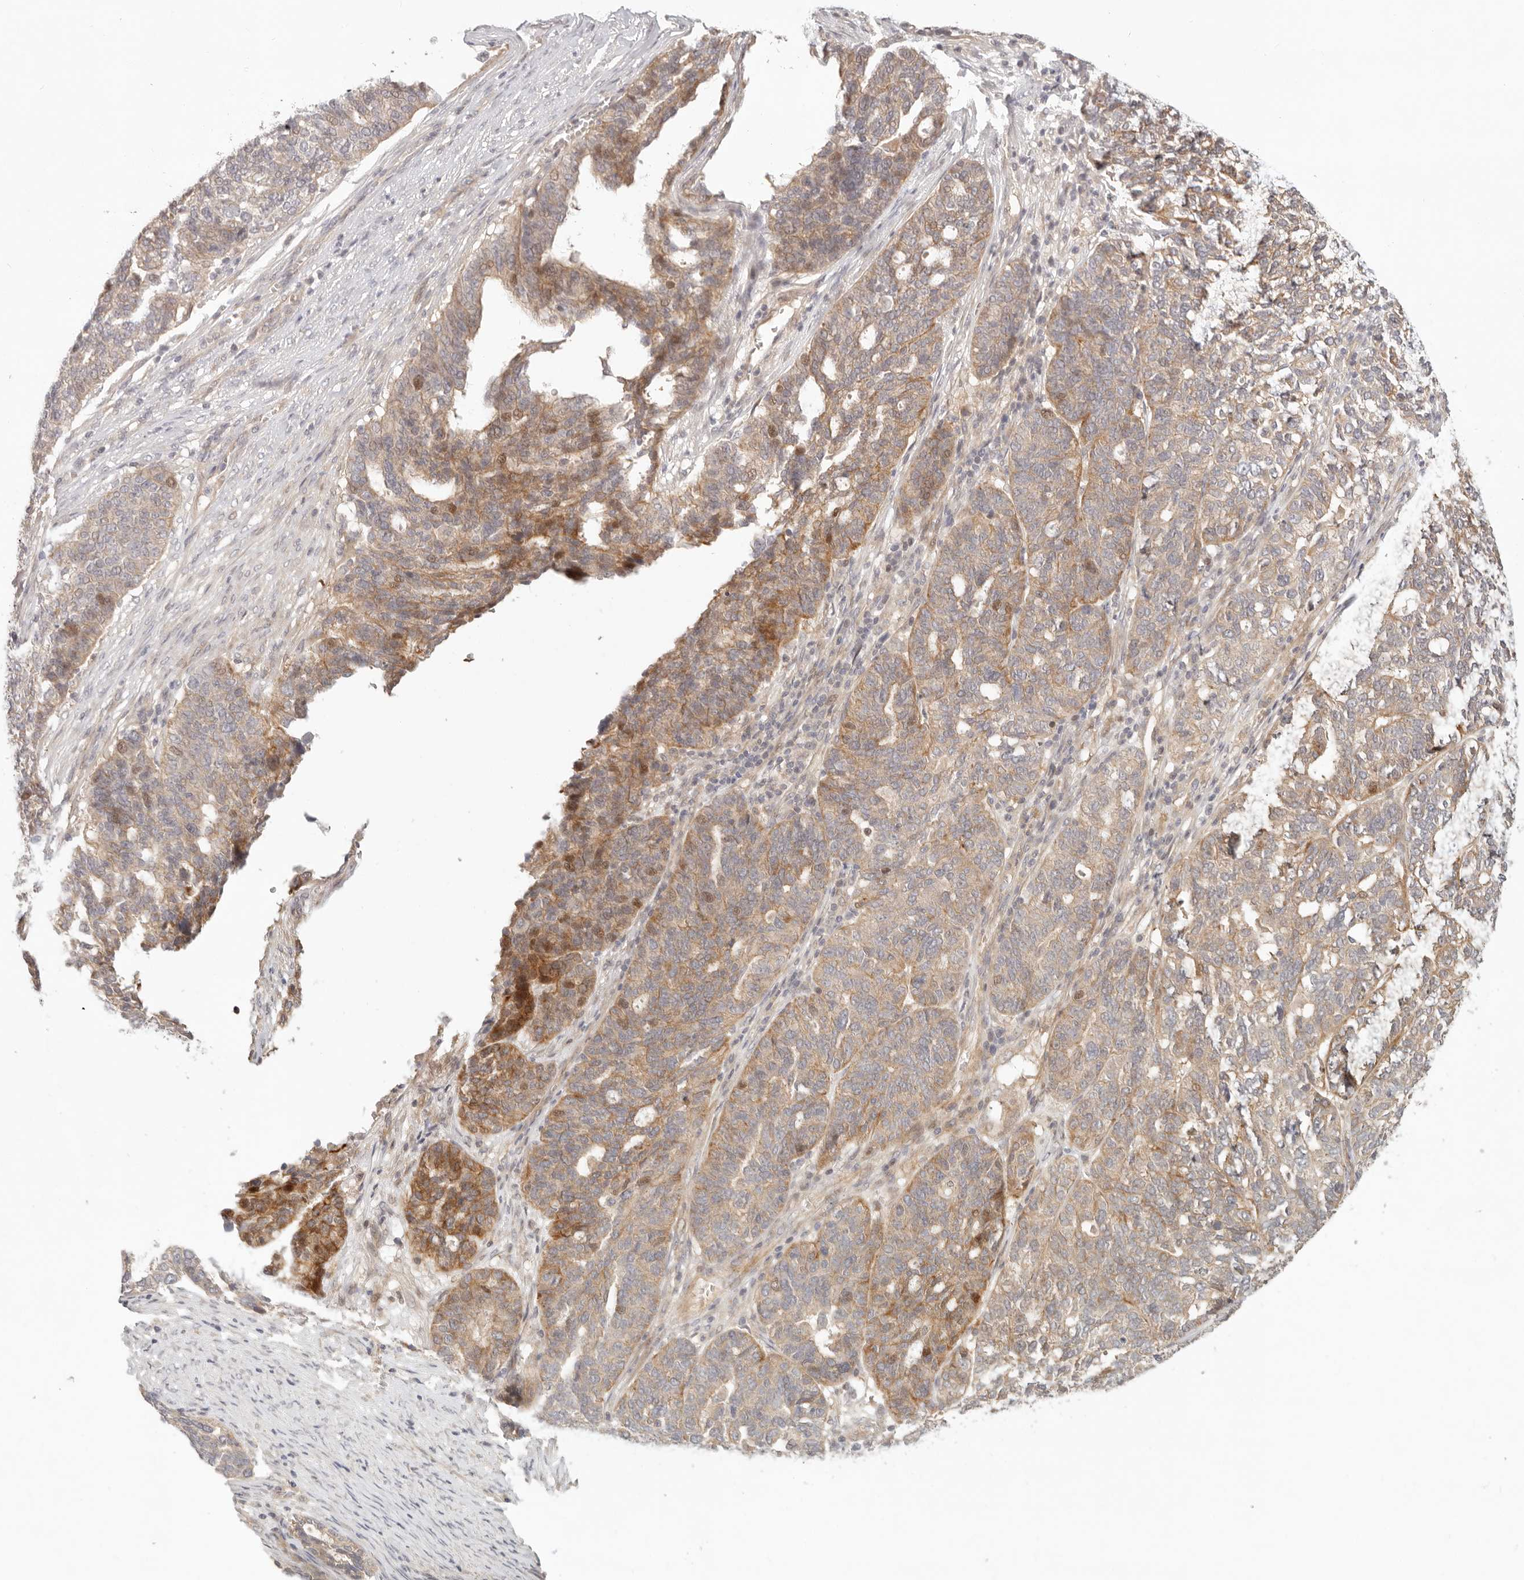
{"staining": {"intensity": "moderate", "quantity": "25%-75%", "location": "cytoplasmic/membranous,nuclear"}, "tissue": "ovarian cancer", "cell_type": "Tumor cells", "image_type": "cancer", "snomed": [{"axis": "morphology", "description": "Cystadenocarcinoma, serous, NOS"}, {"axis": "topography", "description": "Ovary"}], "caption": "This is a histology image of immunohistochemistry staining of serous cystadenocarcinoma (ovarian), which shows moderate staining in the cytoplasmic/membranous and nuclear of tumor cells.", "gene": "PPP1R3B", "patient": {"sex": "female", "age": 59}}